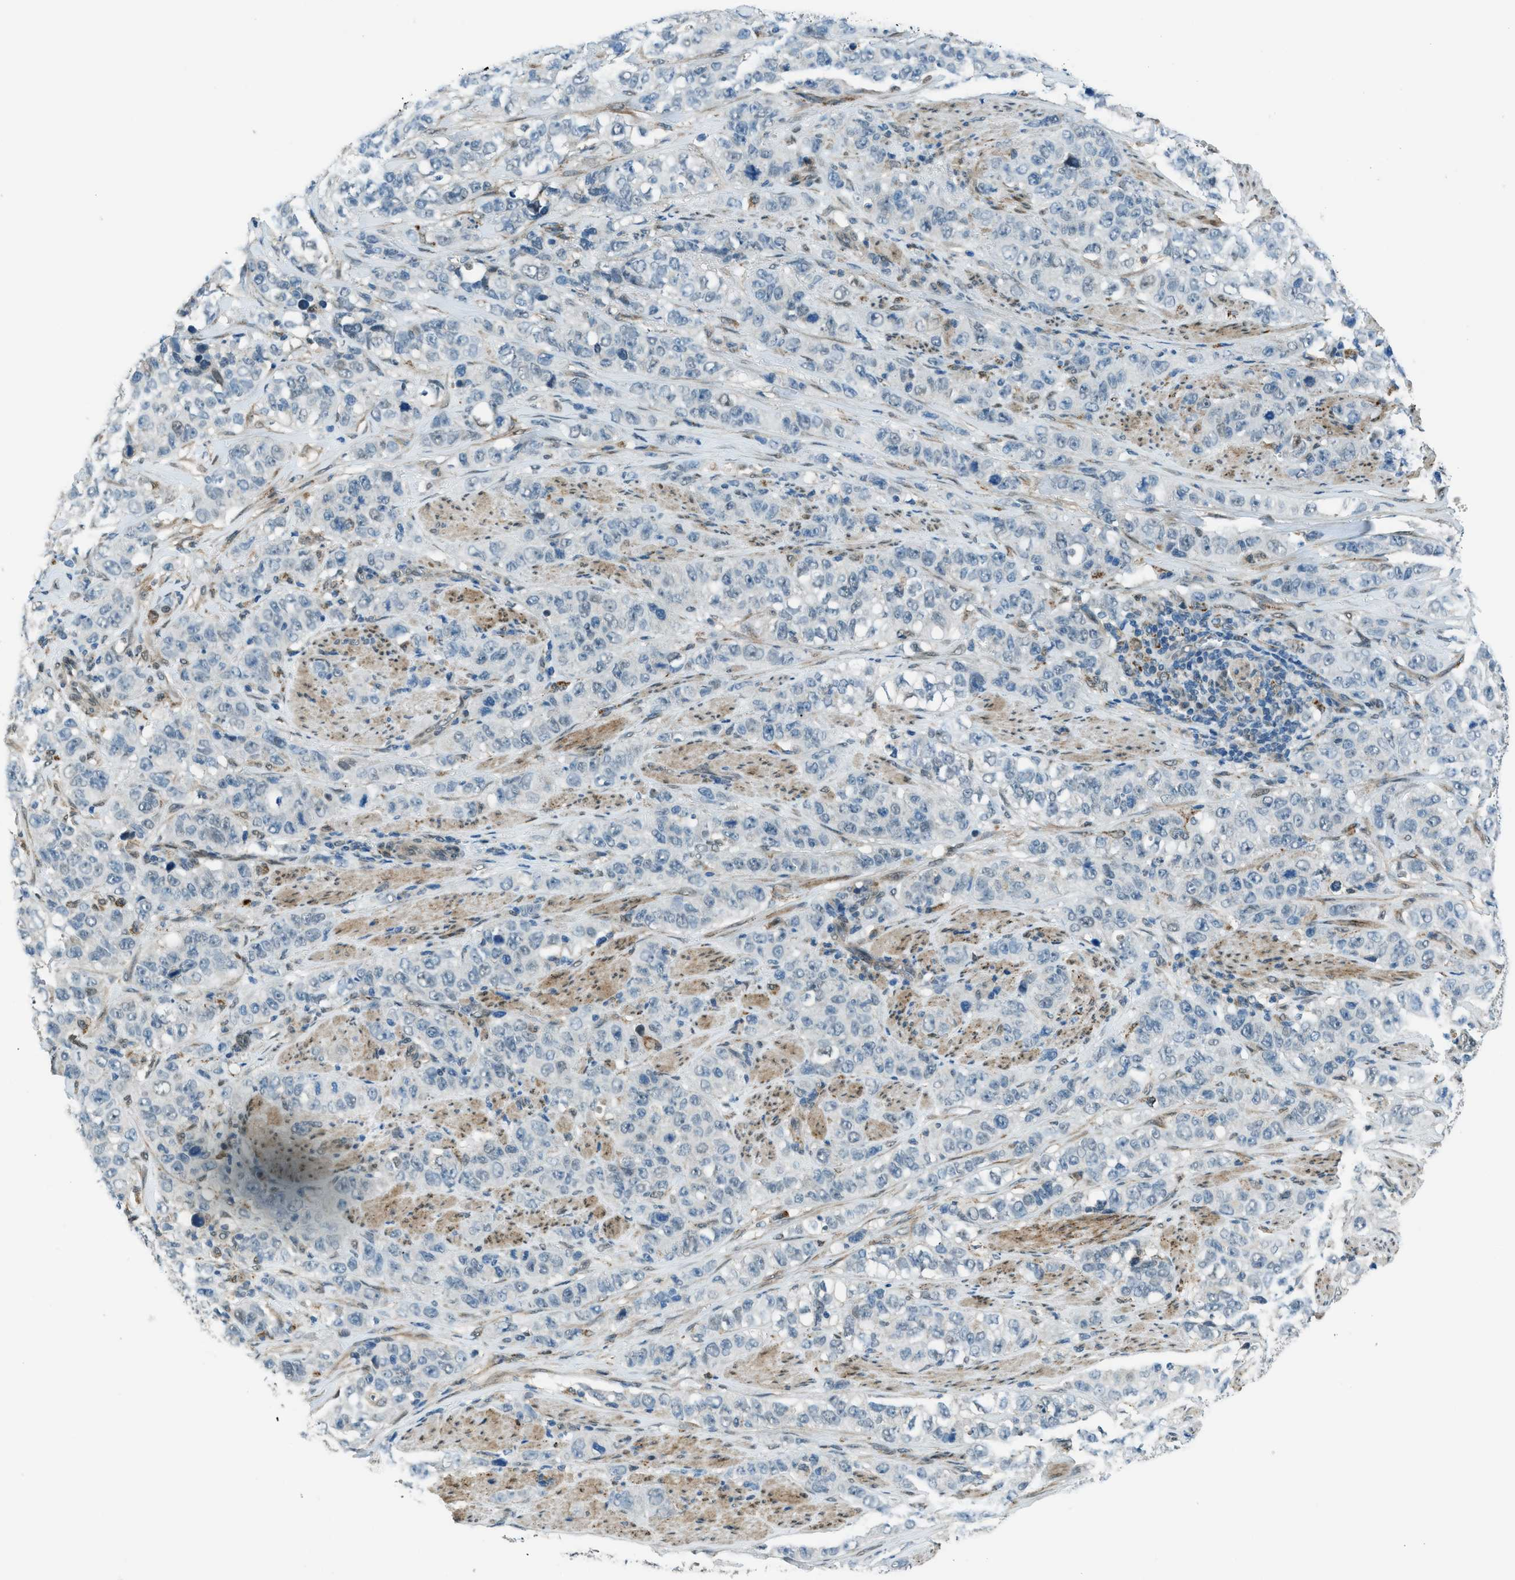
{"staining": {"intensity": "negative", "quantity": "none", "location": "none"}, "tissue": "stomach cancer", "cell_type": "Tumor cells", "image_type": "cancer", "snomed": [{"axis": "morphology", "description": "Adenocarcinoma, NOS"}, {"axis": "topography", "description": "Stomach"}], "caption": "Tumor cells are negative for protein expression in human stomach adenocarcinoma.", "gene": "NPEPL1", "patient": {"sex": "male", "age": 48}}